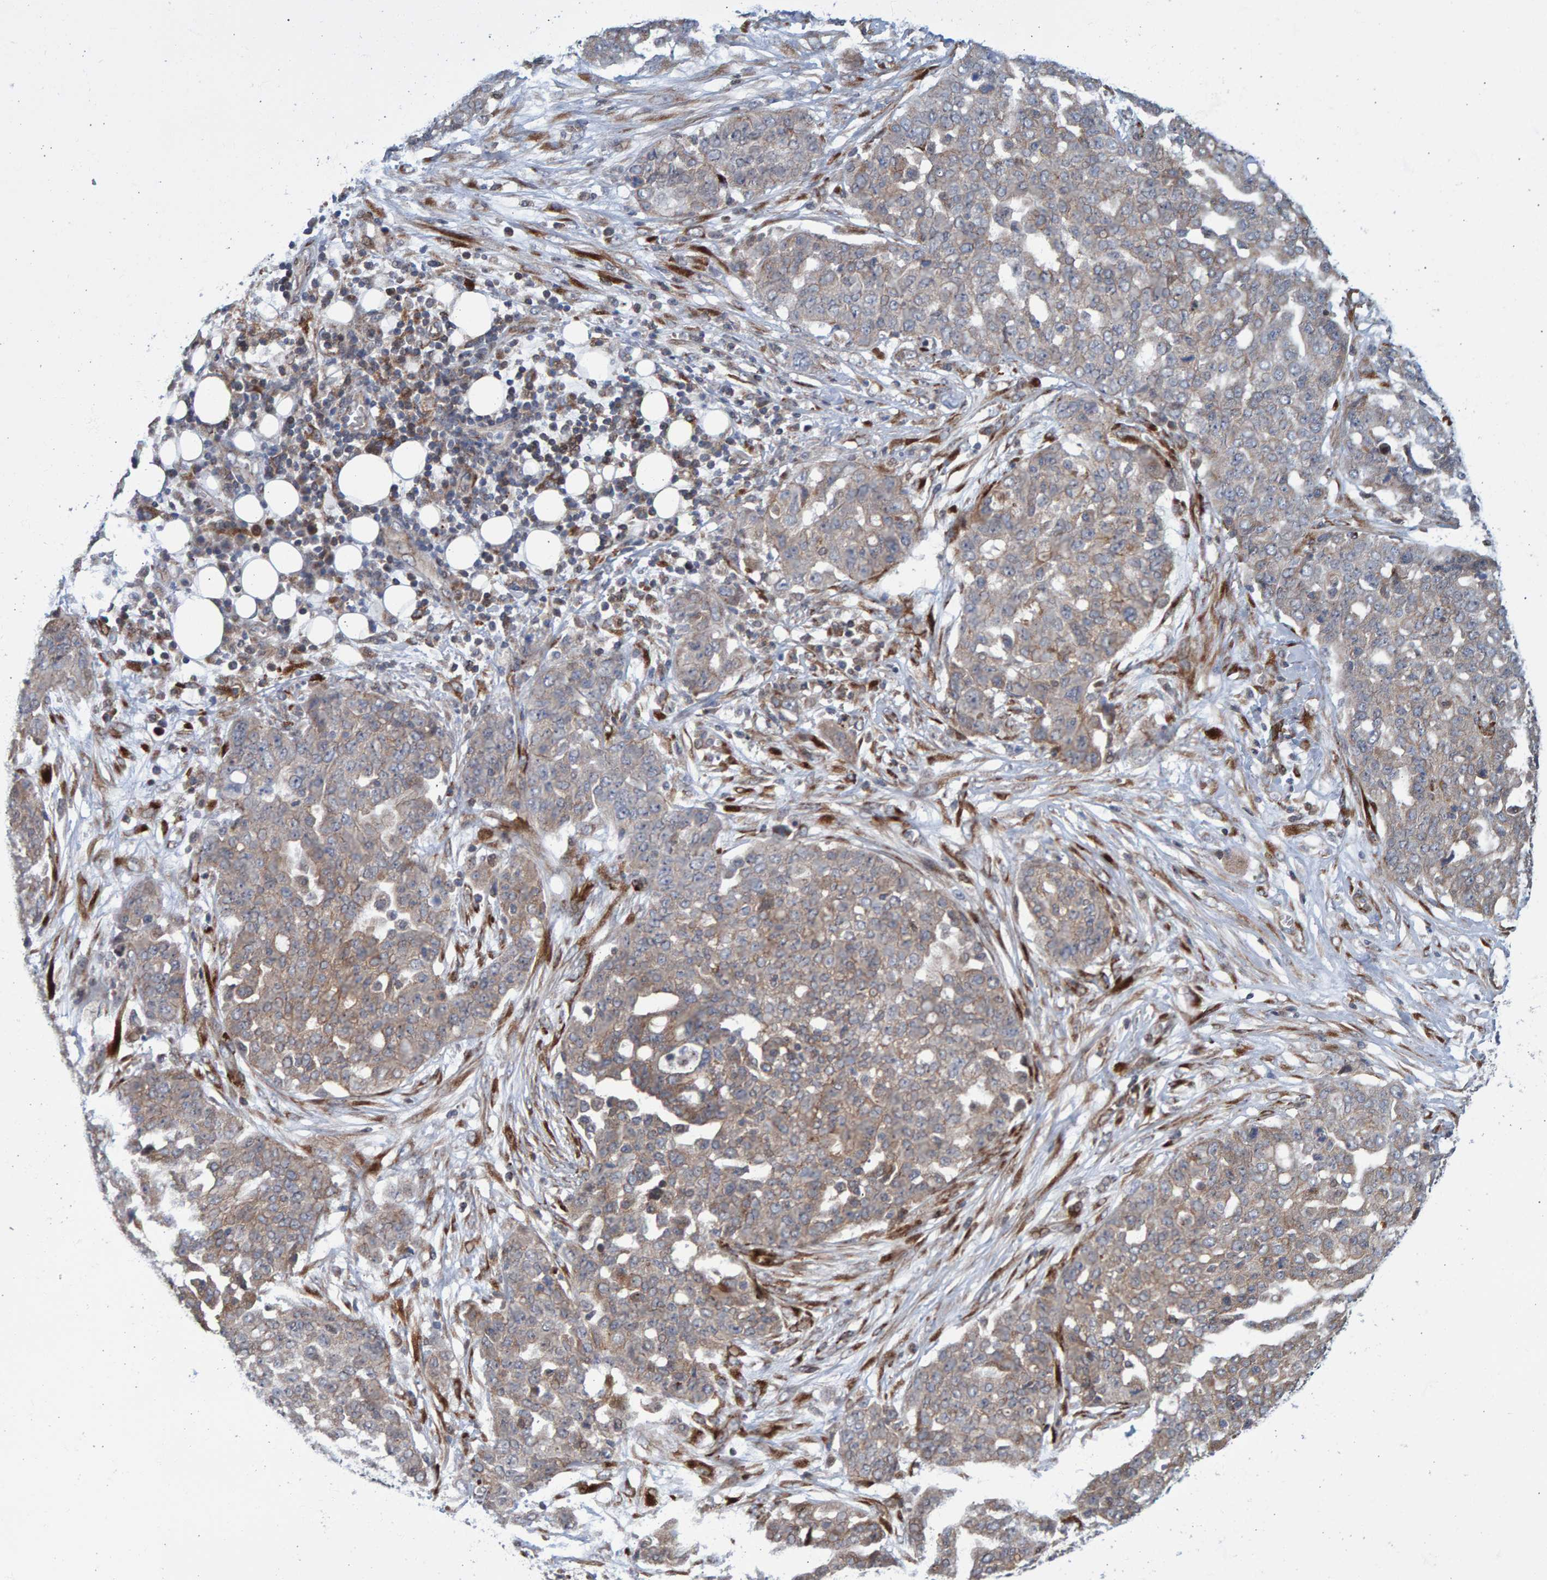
{"staining": {"intensity": "weak", "quantity": ">75%", "location": "cytoplasmic/membranous"}, "tissue": "ovarian cancer", "cell_type": "Tumor cells", "image_type": "cancer", "snomed": [{"axis": "morphology", "description": "Cystadenocarcinoma, serous, NOS"}, {"axis": "topography", "description": "Soft tissue"}, {"axis": "topography", "description": "Ovary"}], "caption": "Immunohistochemical staining of ovarian cancer displays low levels of weak cytoplasmic/membranous protein staining in approximately >75% of tumor cells.", "gene": "LRBA", "patient": {"sex": "female", "age": 57}}